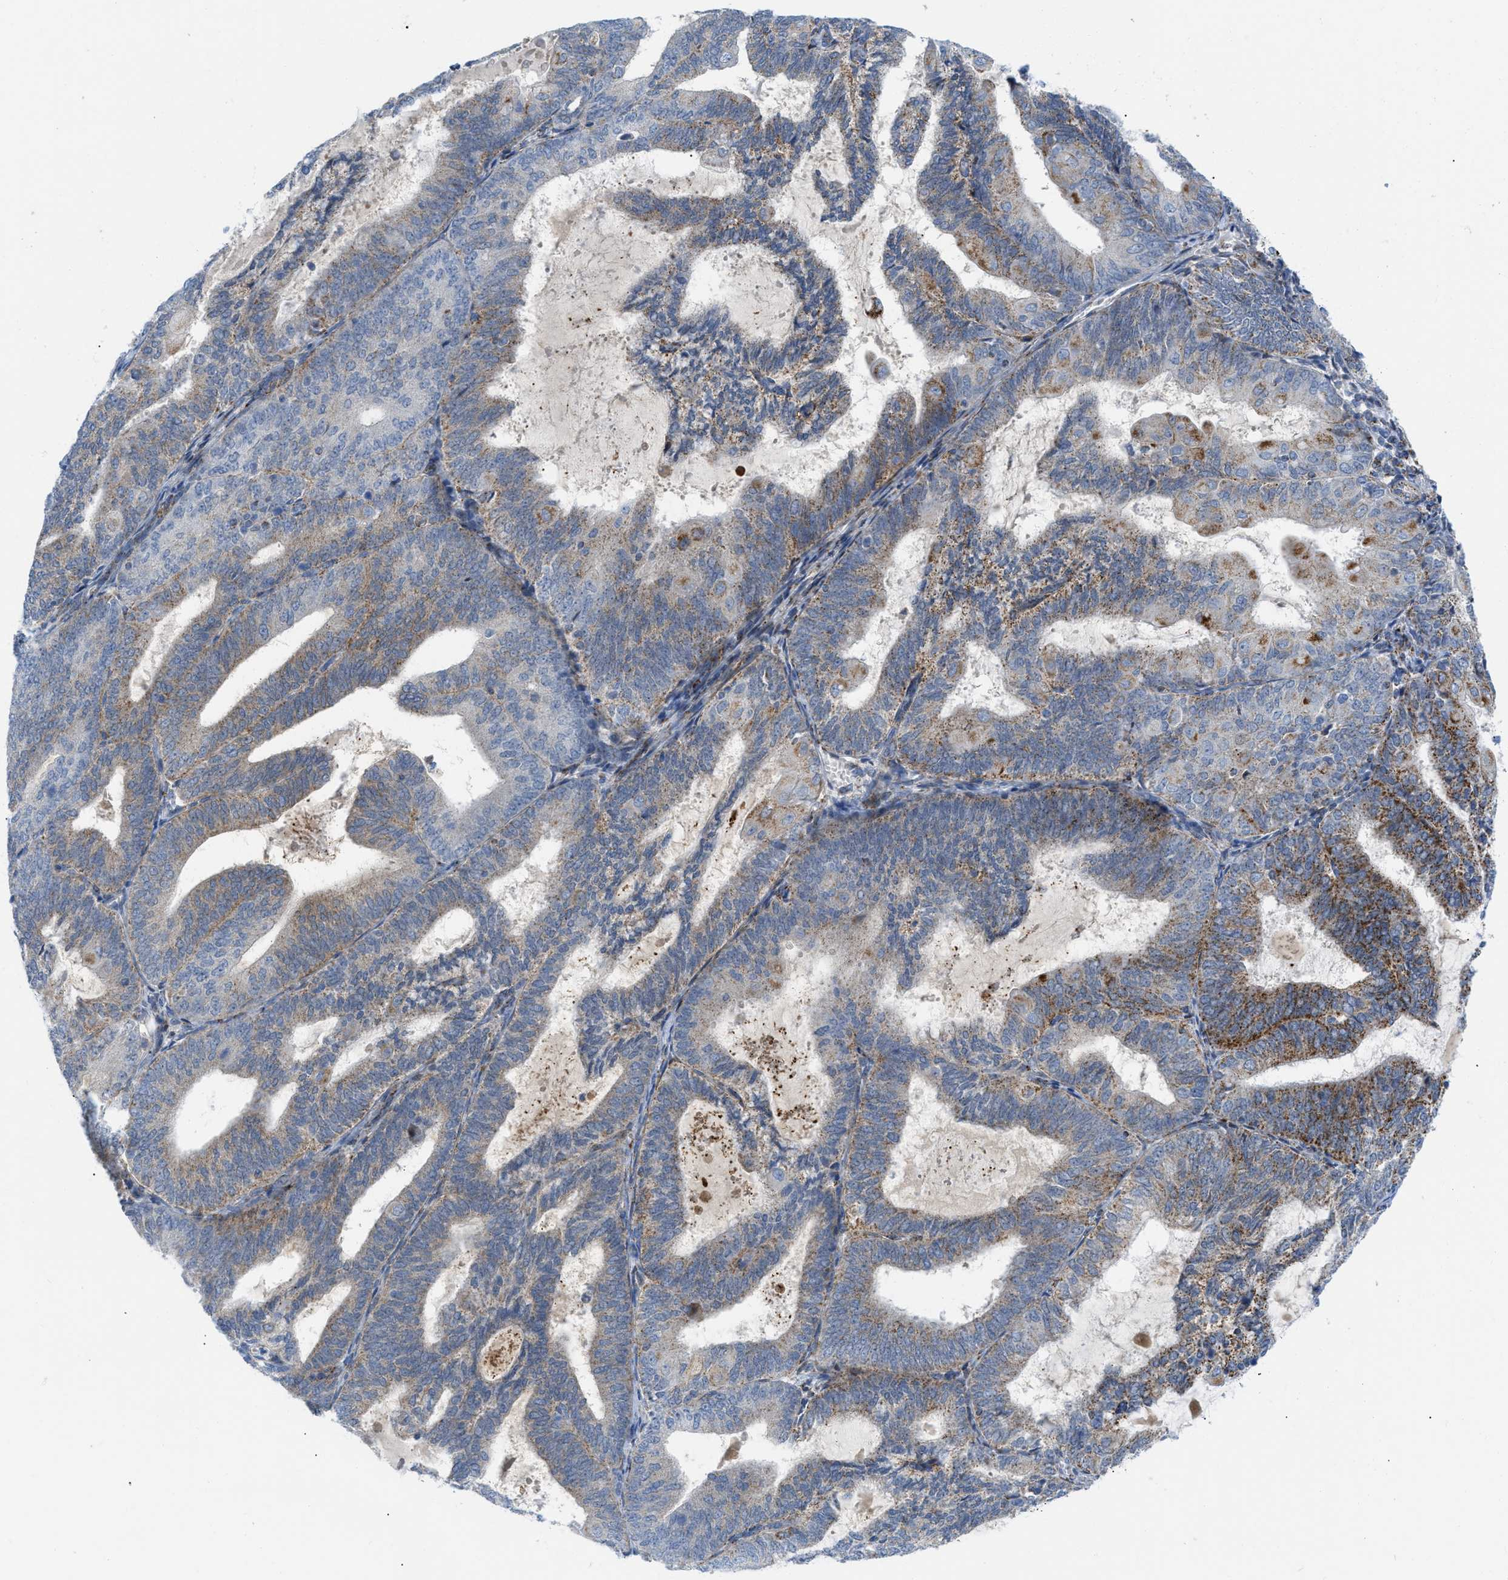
{"staining": {"intensity": "moderate", "quantity": "25%-75%", "location": "cytoplasmic/membranous"}, "tissue": "endometrial cancer", "cell_type": "Tumor cells", "image_type": "cancer", "snomed": [{"axis": "morphology", "description": "Adenocarcinoma, NOS"}, {"axis": "topography", "description": "Endometrium"}], "caption": "High-magnification brightfield microscopy of adenocarcinoma (endometrial) stained with DAB (brown) and counterstained with hematoxylin (blue). tumor cells exhibit moderate cytoplasmic/membranous staining is present in about25%-75% of cells.", "gene": "RBBP9", "patient": {"sex": "female", "age": 81}}